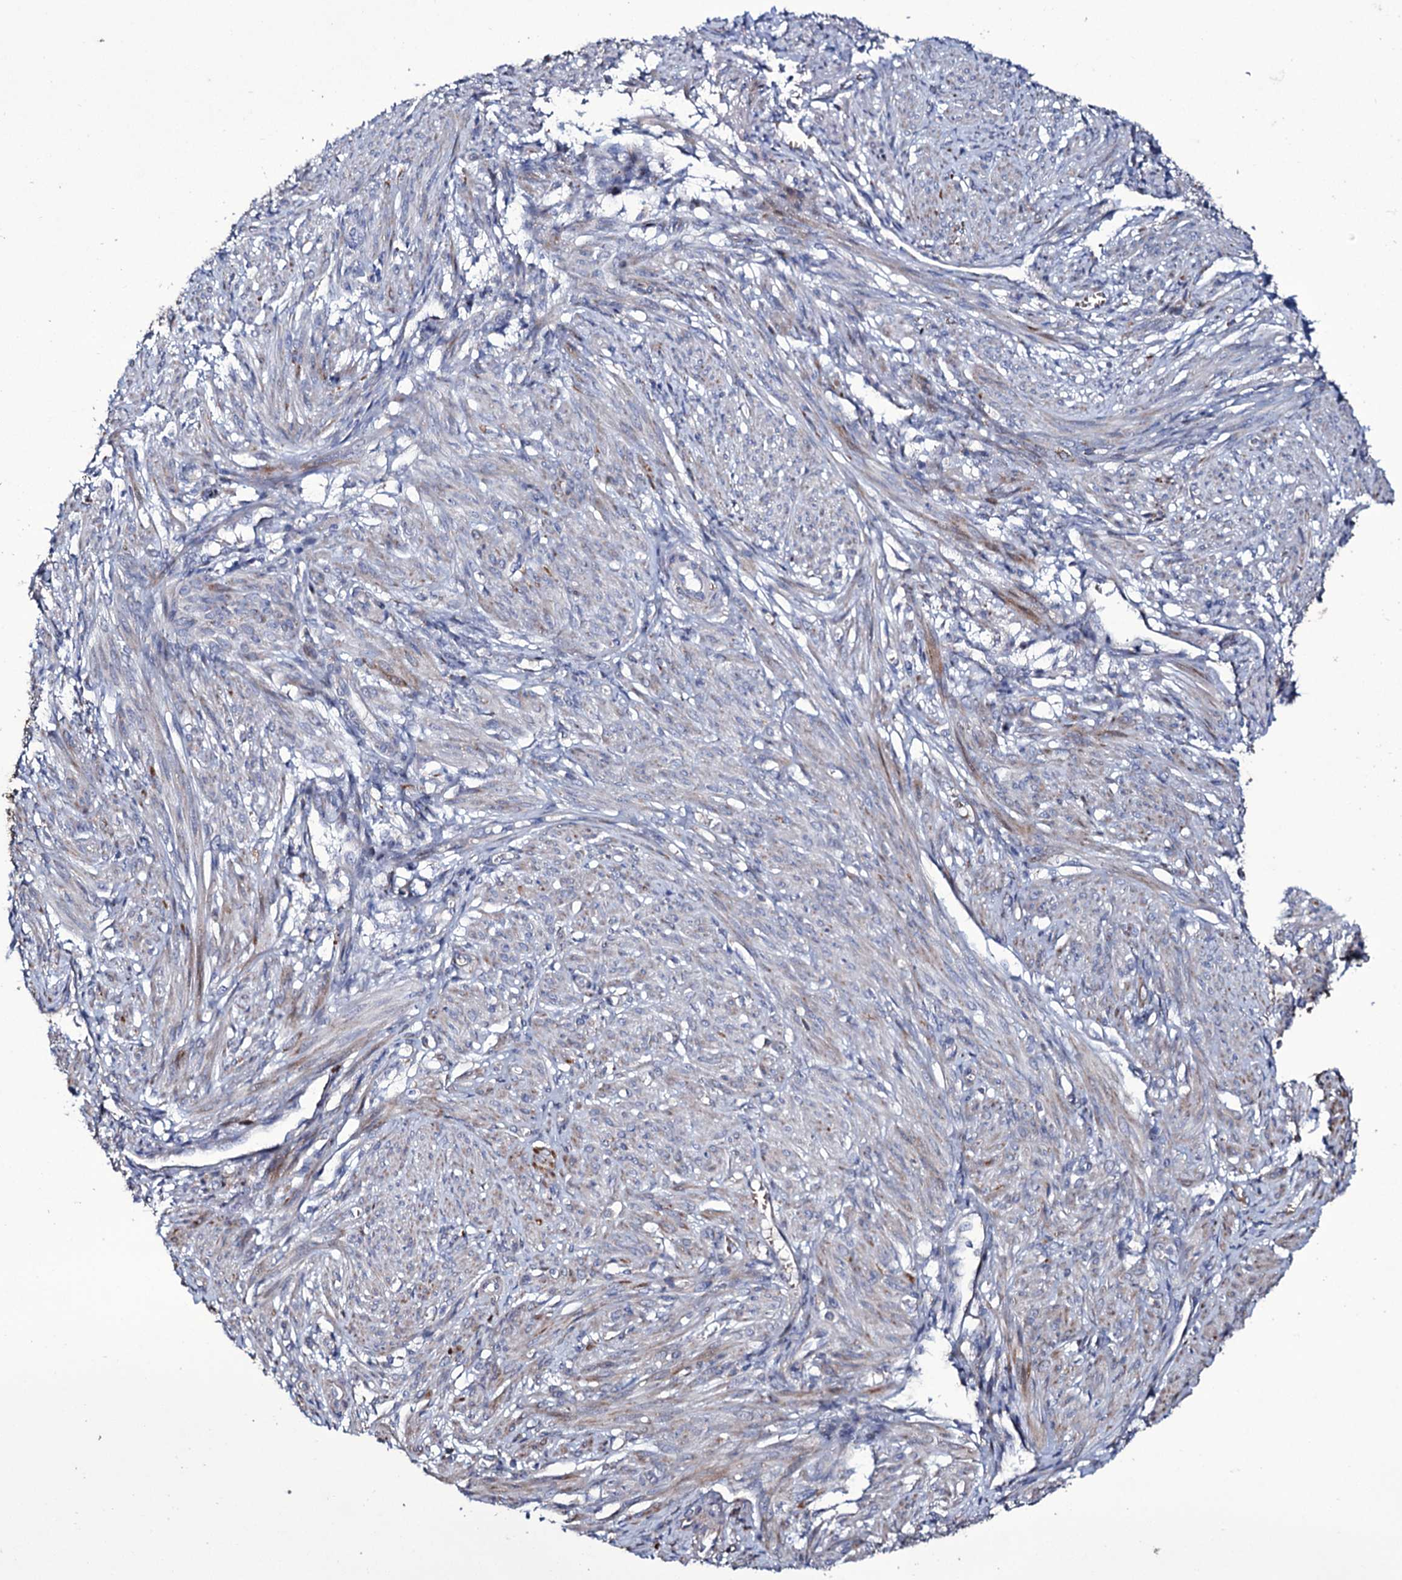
{"staining": {"intensity": "moderate", "quantity": "<25%", "location": "cytoplasmic/membranous"}, "tissue": "smooth muscle", "cell_type": "Smooth muscle cells", "image_type": "normal", "snomed": [{"axis": "morphology", "description": "Normal tissue, NOS"}, {"axis": "topography", "description": "Smooth muscle"}], "caption": "A photomicrograph showing moderate cytoplasmic/membranous staining in approximately <25% of smooth muscle cells in unremarkable smooth muscle, as visualized by brown immunohistochemical staining.", "gene": "TUBGCP5", "patient": {"sex": "female", "age": 39}}